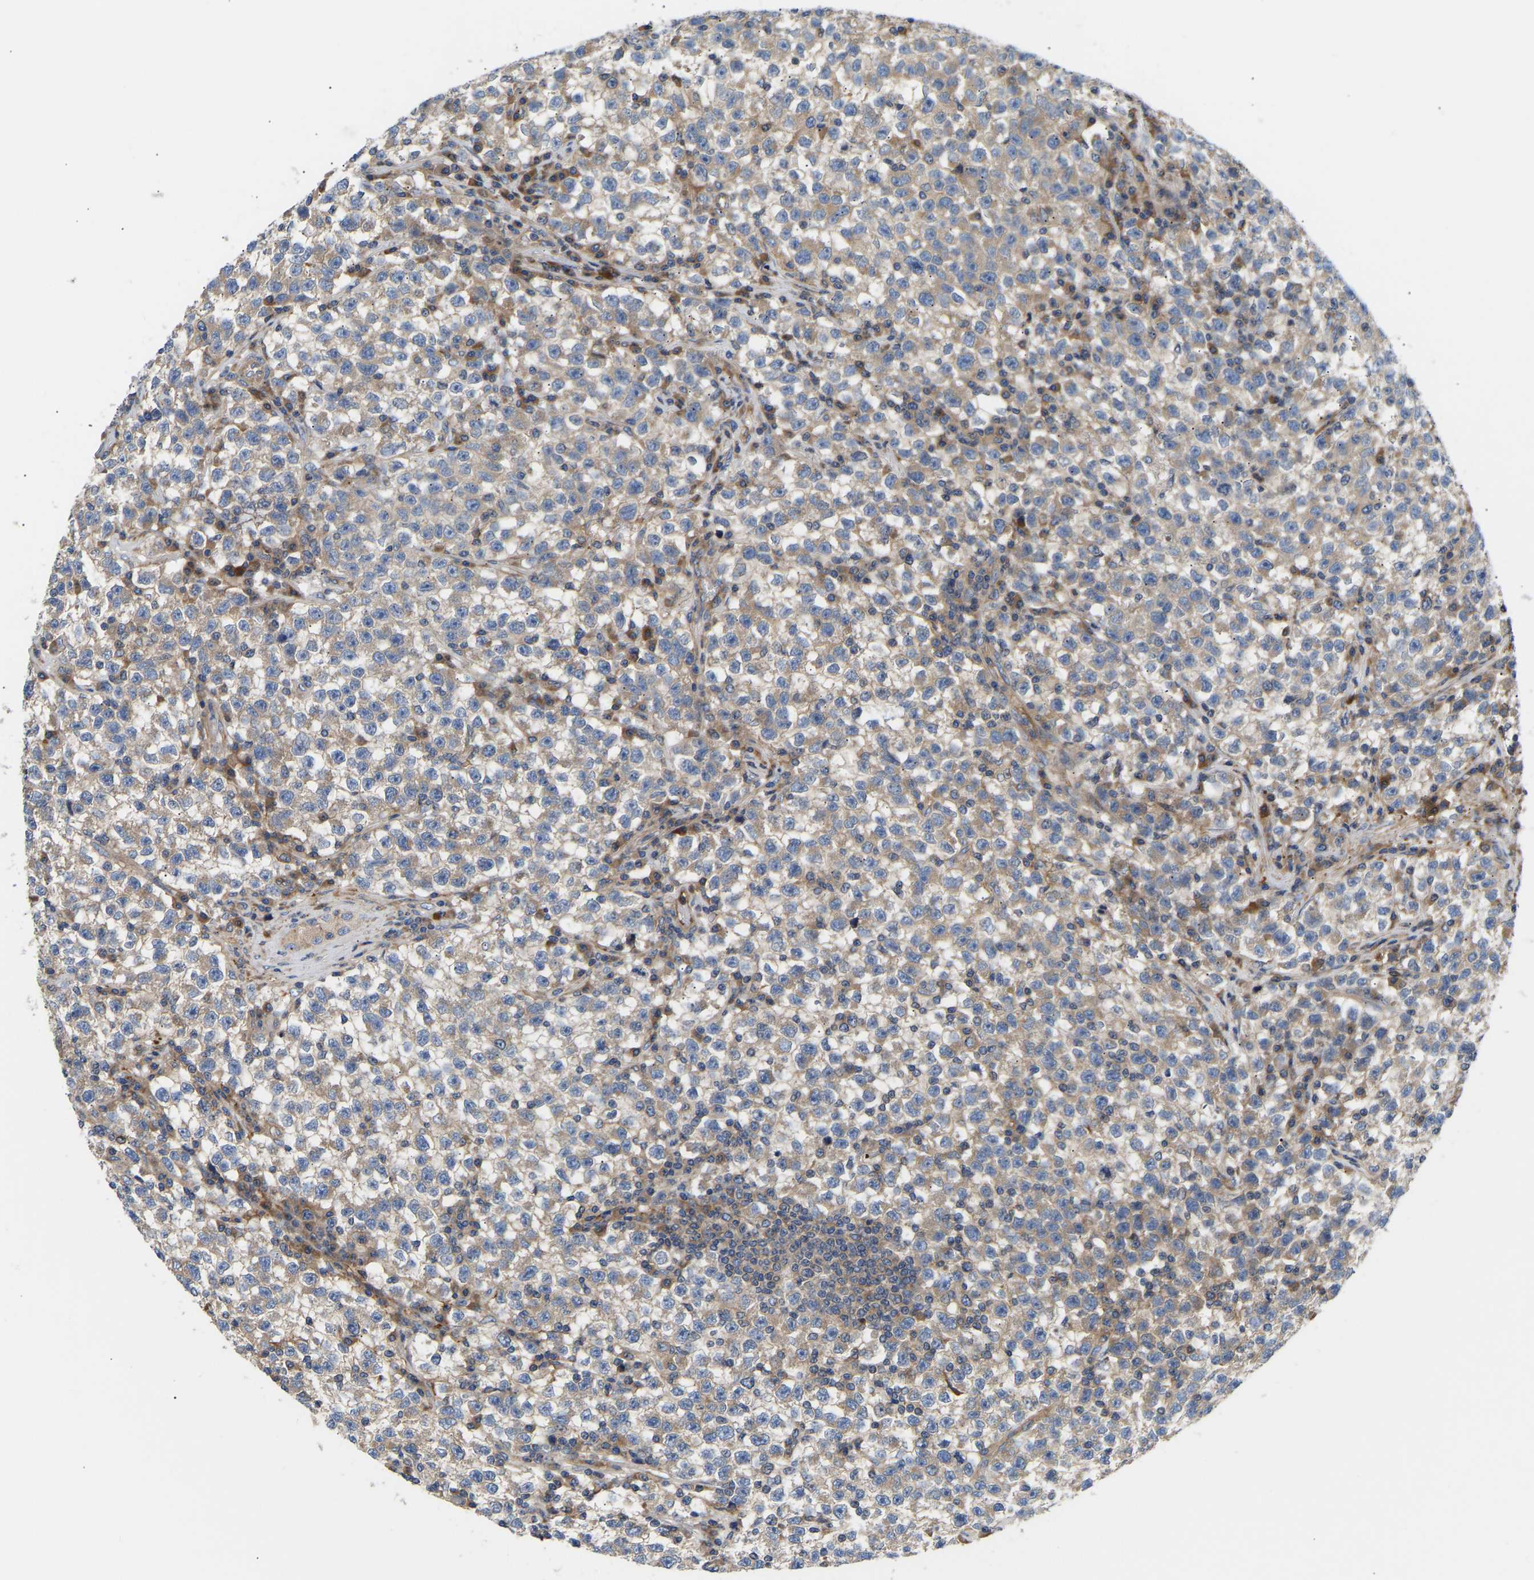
{"staining": {"intensity": "weak", "quantity": "25%-75%", "location": "cytoplasmic/membranous"}, "tissue": "testis cancer", "cell_type": "Tumor cells", "image_type": "cancer", "snomed": [{"axis": "morphology", "description": "Seminoma, NOS"}, {"axis": "topography", "description": "Testis"}], "caption": "Tumor cells display low levels of weak cytoplasmic/membranous positivity in approximately 25%-75% of cells in human testis cancer (seminoma).", "gene": "AIMP2", "patient": {"sex": "male", "age": 22}}